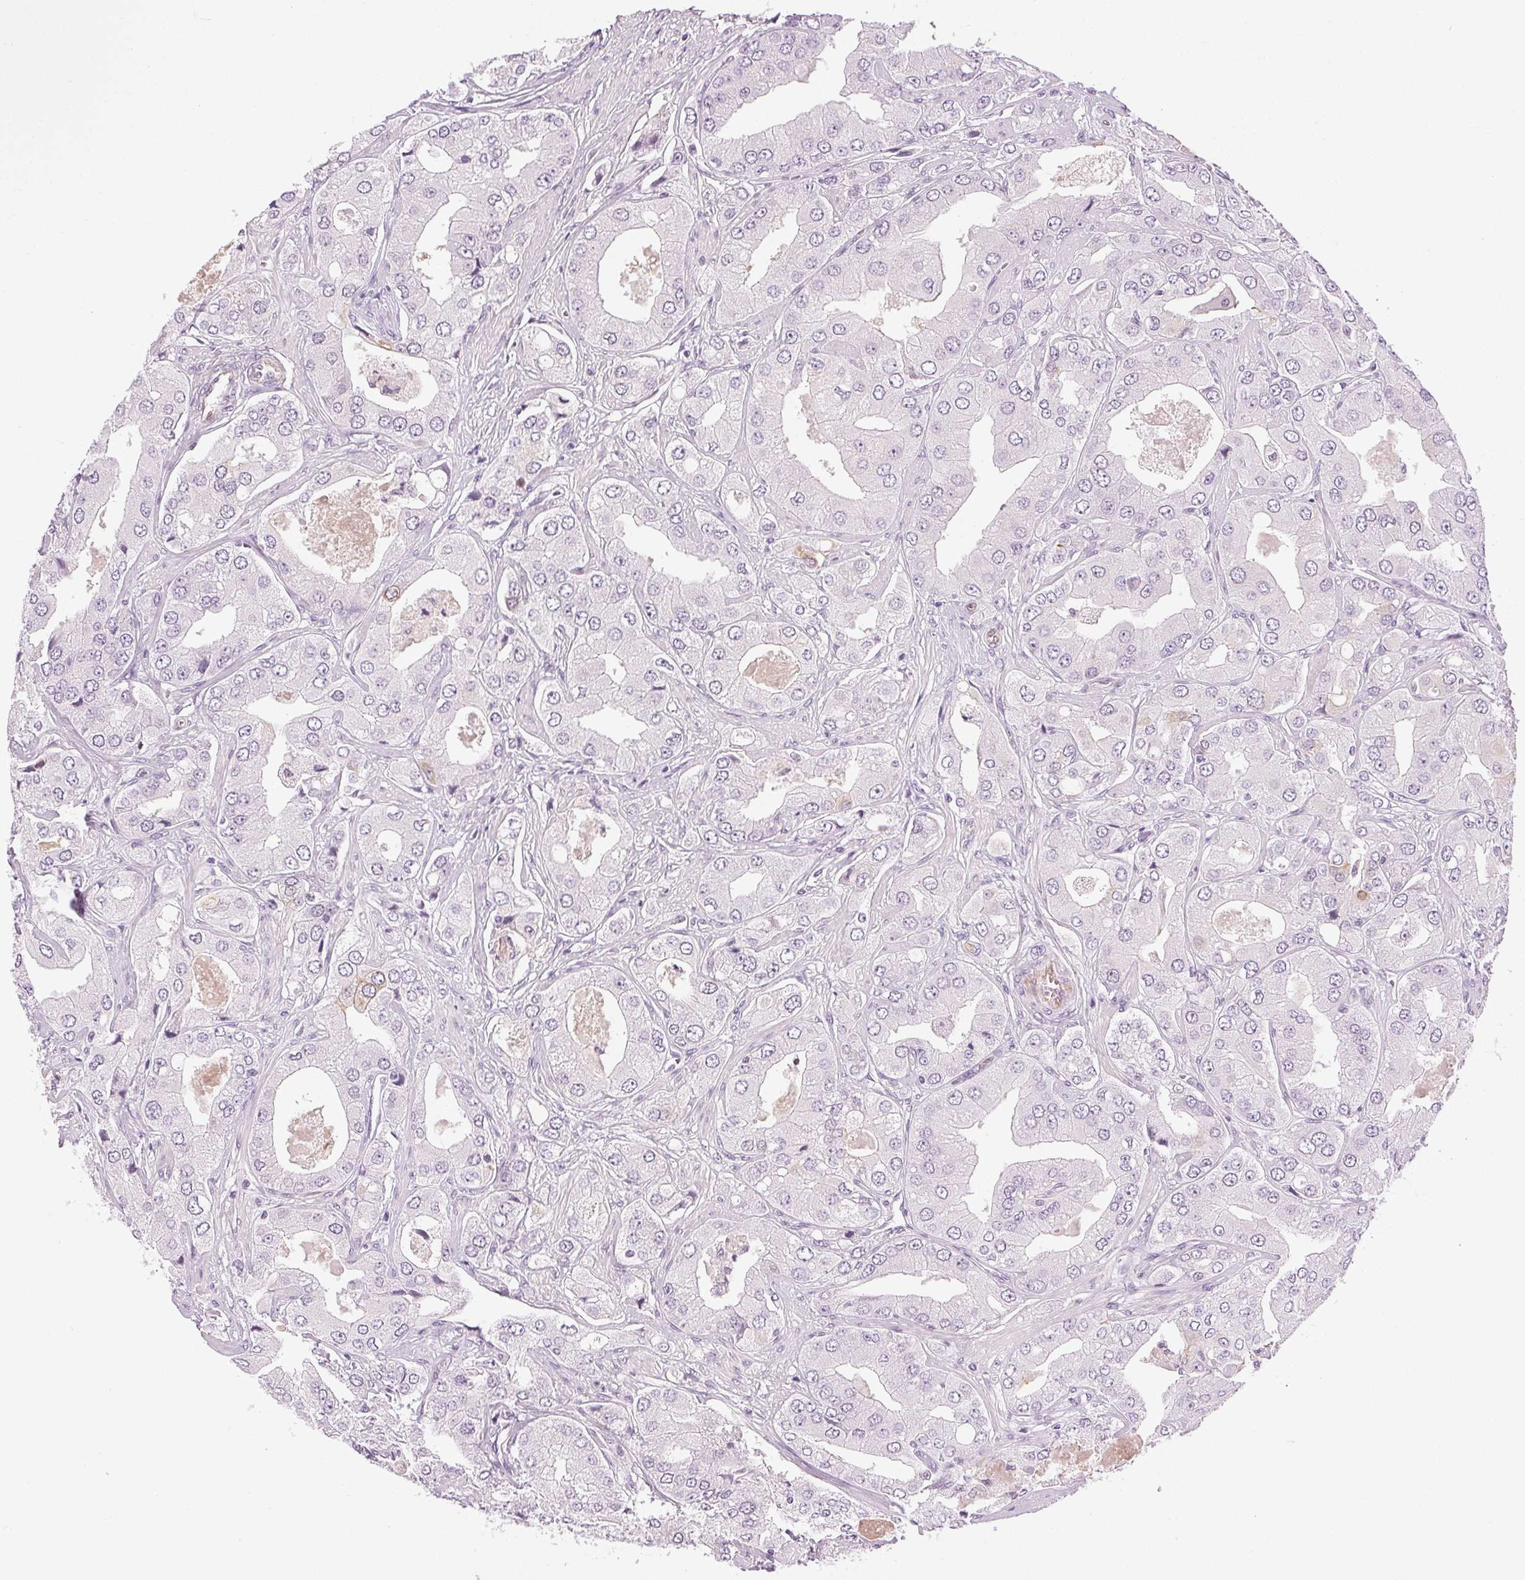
{"staining": {"intensity": "negative", "quantity": "none", "location": "none"}, "tissue": "prostate cancer", "cell_type": "Tumor cells", "image_type": "cancer", "snomed": [{"axis": "morphology", "description": "Adenocarcinoma, Low grade"}, {"axis": "topography", "description": "Prostate"}], "caption": "Image shows no protein expression in tumor cells of prostate cancer (low-grade adenocarcinoma) tissue.", "gene": "AIF1L", "patient": {"sex": "male", "age": 60}}